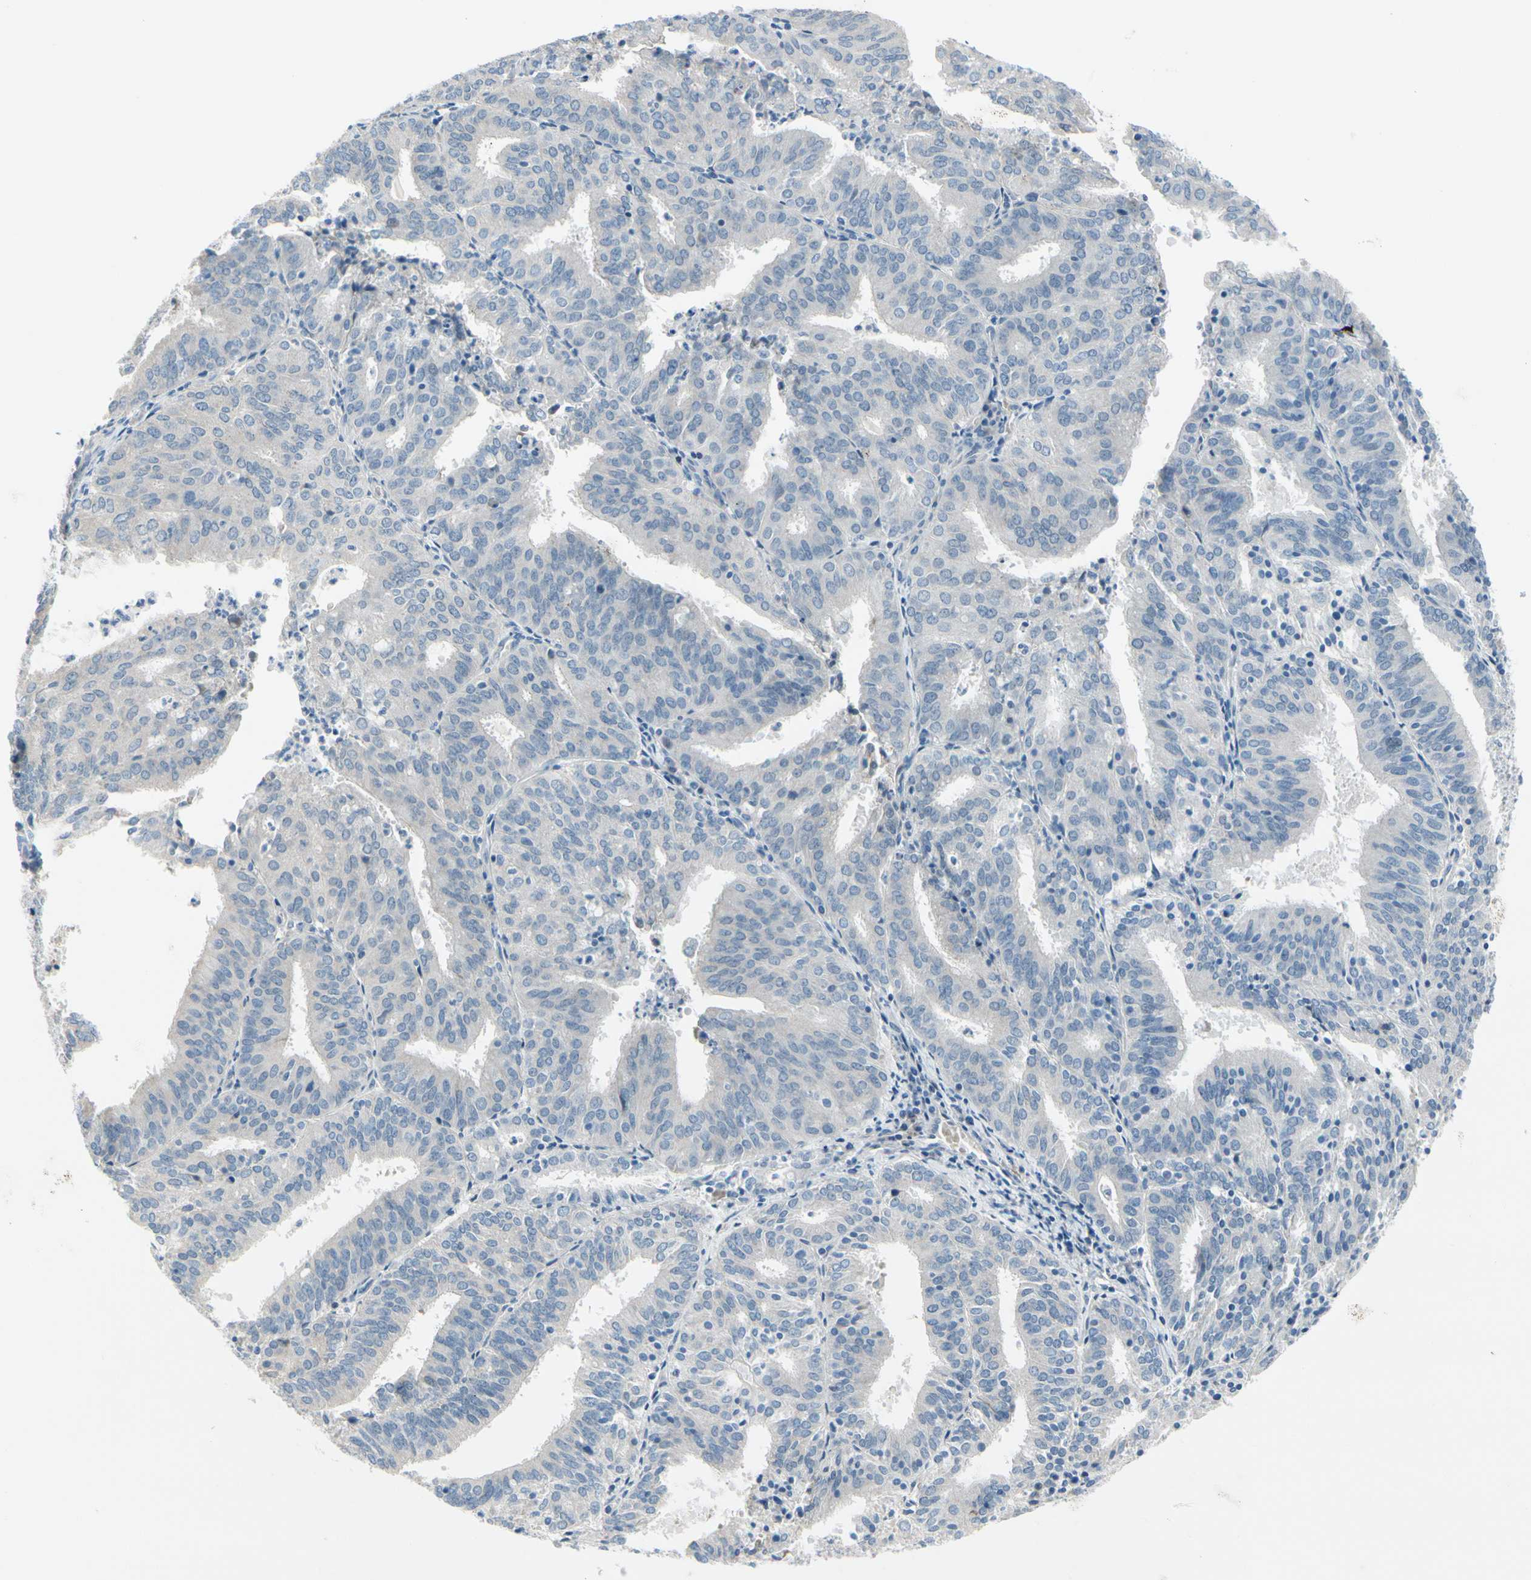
{"staining": {"intensity": "negative", "quantity": "none", "location": "none"}, "tissue": "endometrial cancer", "cell_type": "Tumor cells", "image_type": "cancer", "snomed": [{"axis": "morphology", "description": "Adenocarcinoma, NOS"}, {"axis": "topography", "description": "Uterus"}], "caption": "Immunohistochemistry image of neoplastic tissue: endometrial adenocarcinoma stained with DAB (3,3'-diaminobenzidine) demonstrates no significant protein positivity in tumor cells.", "gene": "FCER2", "patient": {"sex": "female", "age": 60}}